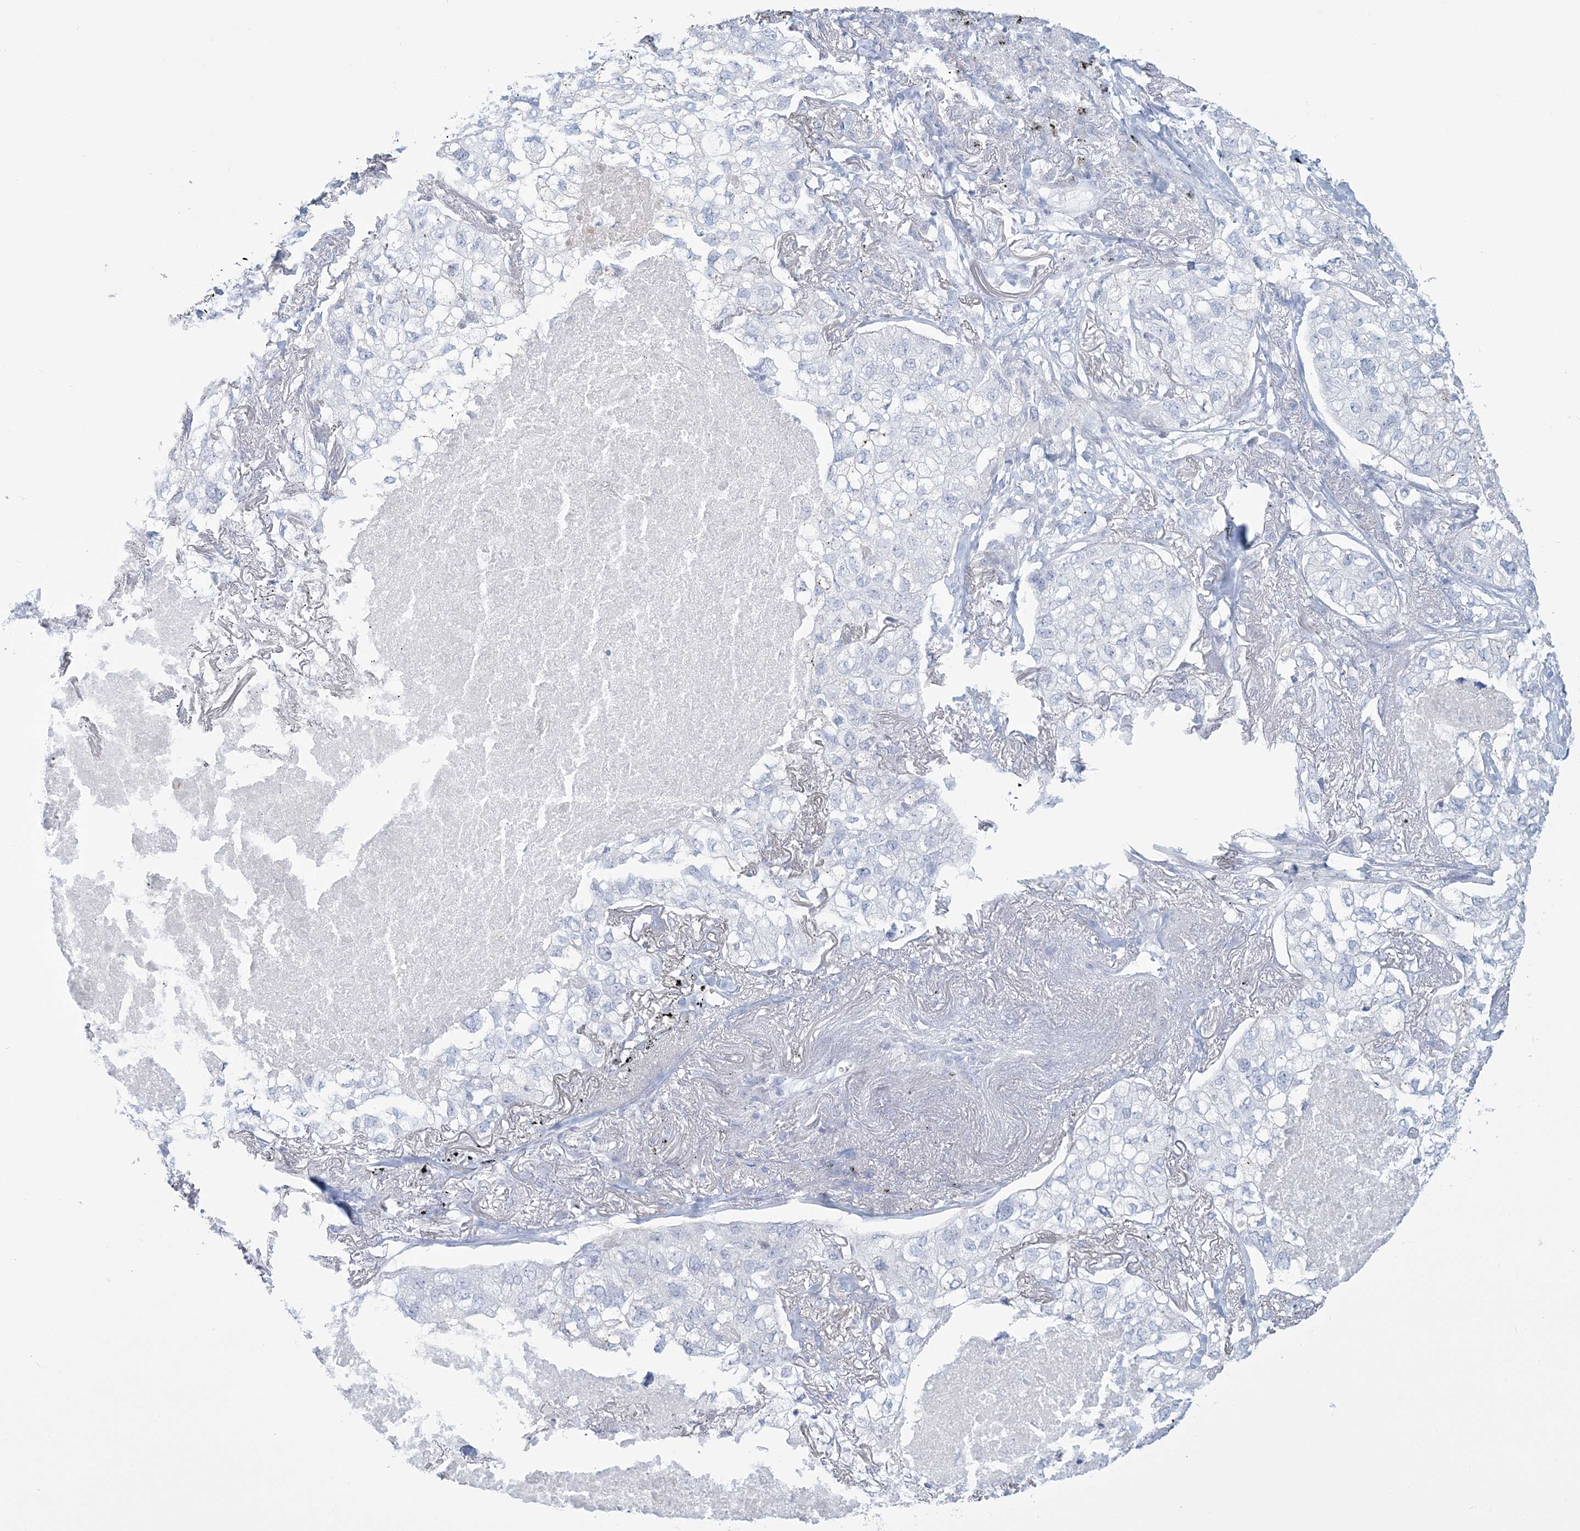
{"staining": {"intensity": "negative", "quantity": "none", "location": "none"}, "tissue": "lung cancer", "cell_type": "Tumor cells", "image_type": "cancer", "snomed": [{"axis": "morphology", "description": "Adenocarcinoma, NOS"}, {"axis": "topography", "description": "Lung"}], "caption": "This is an IHC image of human adenocarcinoma (lung). There is no positivity in tumor cells.", "gene": "ADGB", "patient": {"sex": "male", "age": 65}}